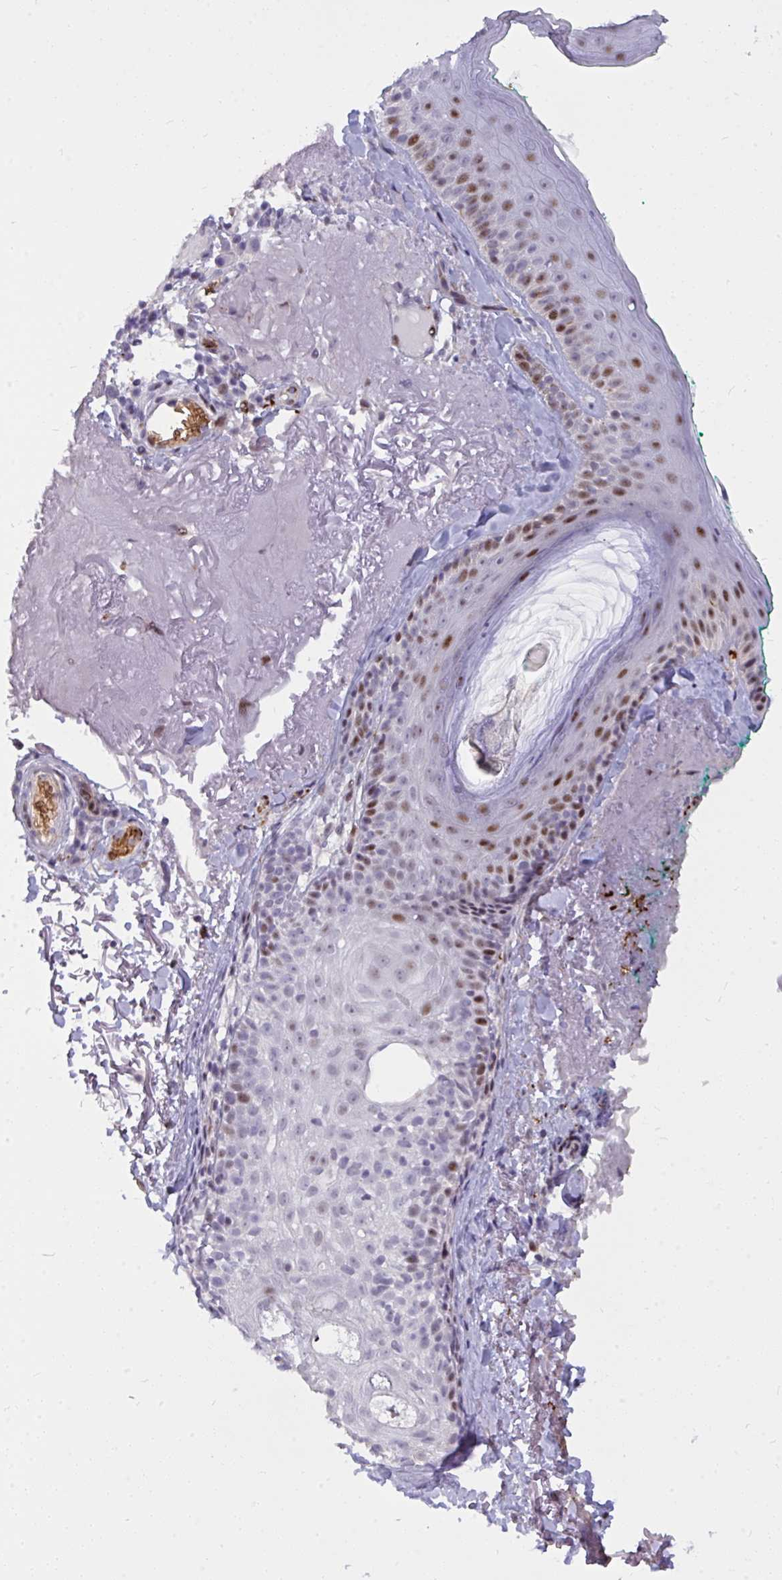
{"staining": {"intensity": "negative", "quantity": "none", "location": "none"}, "tissue": "skin", "cell_type": "Fibroblasts", "image_type": "normal", "snomed": [{"axis": "morphology", "description": "Normal tissue, NOS"}, {"axis": "topography", "description": "Skin"}], "caption": "Immunohistochemical staining of unremarkable skin displays no significant expression in fibroblasts.", "gene": "PLPPR3", "patient": {"sex": "male", "age": 73}}